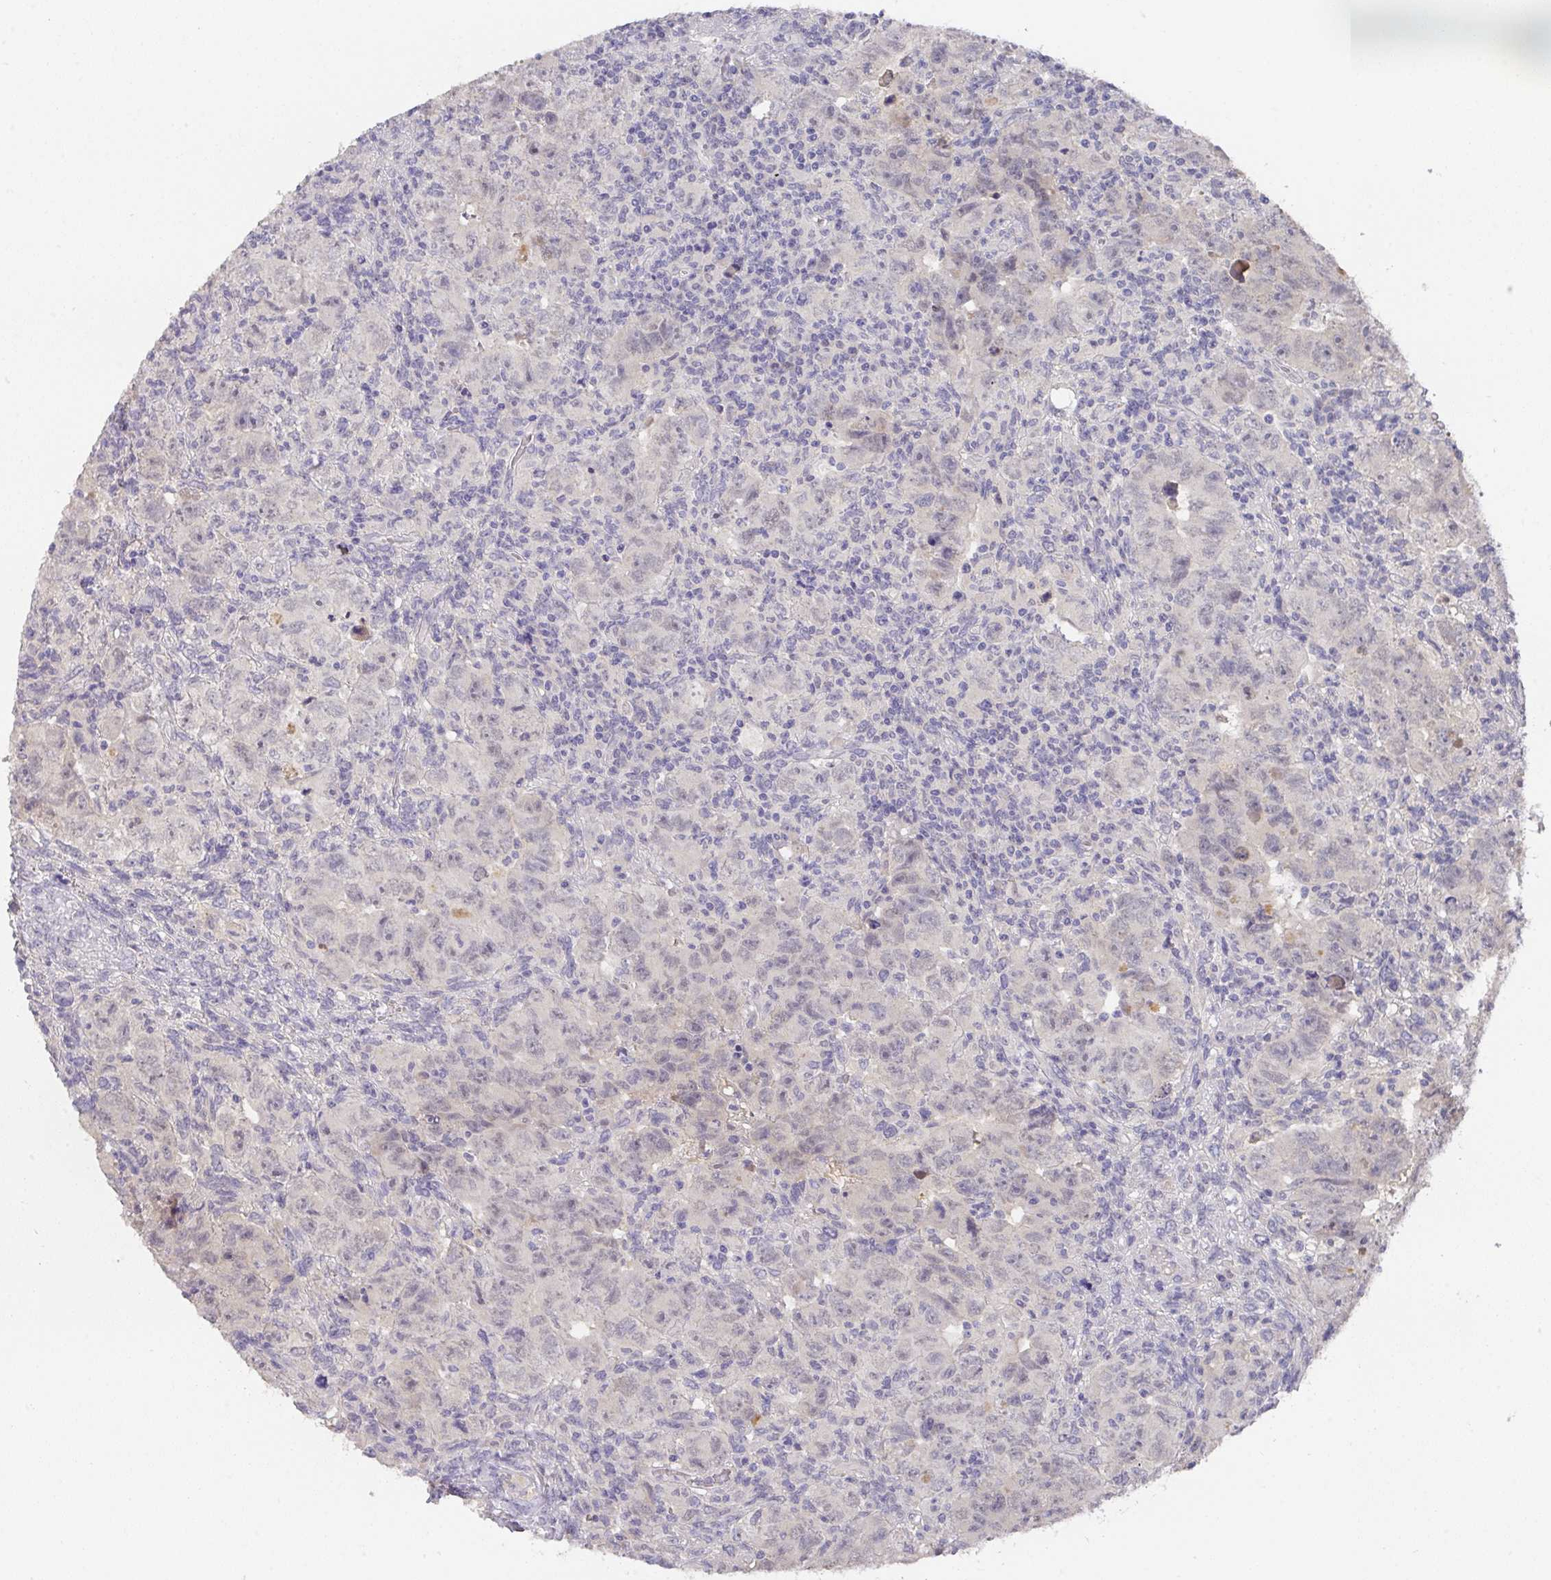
{"staining": {"intensity": "negative", "quantity": "none", "location": "none"}, "tissue": "testis cancer", "cell_type": "Tumor cells", "image_type": "cancer", "snomed": [{"axis": "morphology", "description": "Carcinoma, Embryonal, NOS"}, {"axis": "topography", "description": "Testis"}], "caption": "This is a histopathology image of immunohistochemistry (IHC) staining of testis cancer, which shows no staining in tumor cells.", "gene": "FOXN4", "patient": {"sex": "male", "age": 24}}